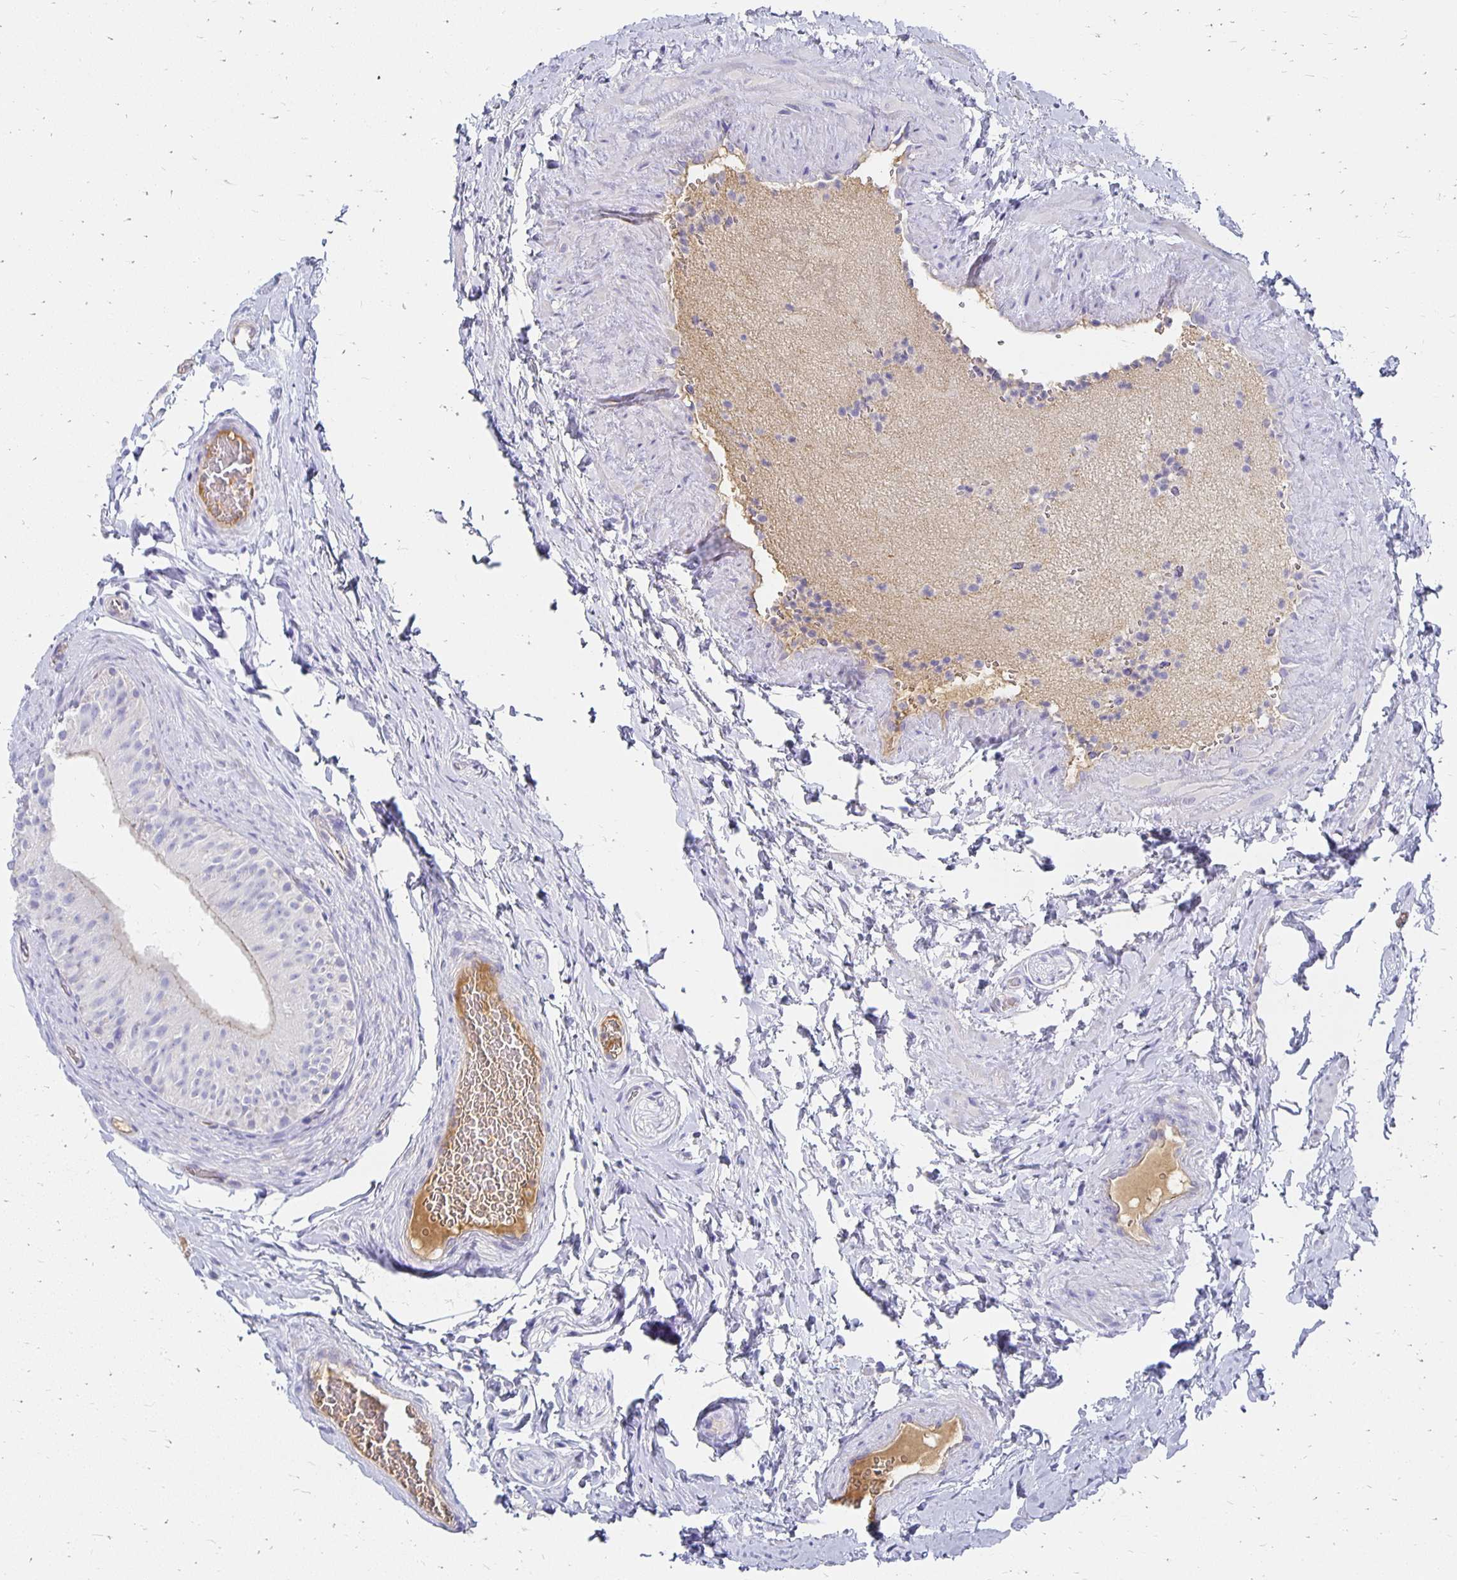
{"staining": {"intensity": "negative", "quantity": "none", "location": "none"}, "tissue": "epididymis", "cell_type": "Glandular cells", "image_type": "normal", "snomed": [{"axis": "morphology", "description": "Normal tissue, NOS"}, {"axis": "topography", "description": "Epididymis, spermatic cord, NOS"}, {"axis": "topography", "description": "Epididymis"}], "caption": "This is an immunohistochemistry photomicrograph of unremarkable epididymis. There is no expression in glandular cells.", "gene": "APOB", "patient": {"sex": "male", "age": 31}}